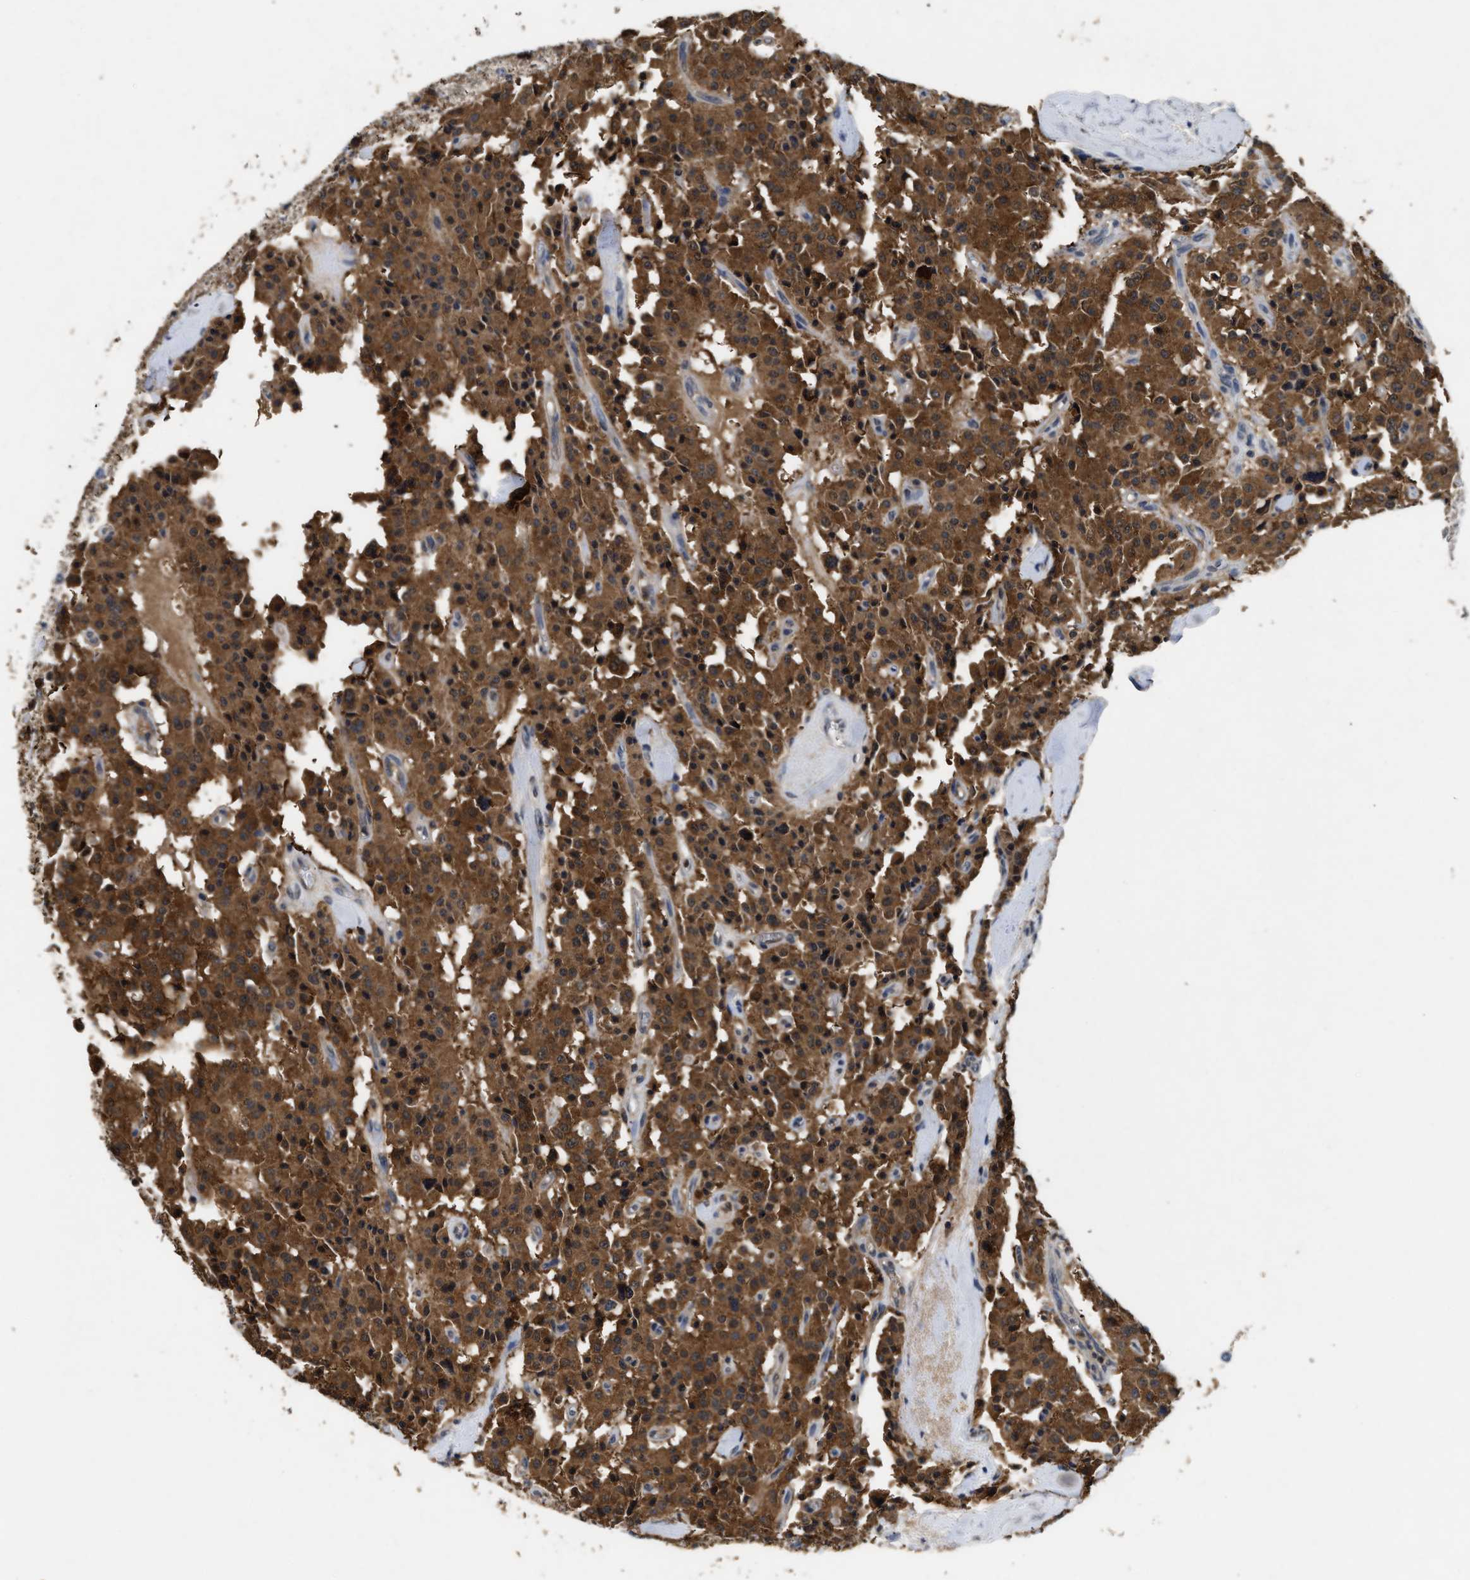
{"staining": {"intensity": "moderate", "quantity": ">75%", "location": "cytoplasmic/membranous"}, "tissue": "carcinoid", "cell_type": "Tumor cells", "image_type": "cancer", "snomed": [{"axis": "morphology", "description": "Carcinoid, malignant, NOS"}, {"axis": "topography", "description": "Lung"}], "caption": "Protein staining by IHC reveals moderate cytoplasmic/membranous positivity in about >75% of tumor cells in carcinoid. The protein of interest is shown in brown color, while the nuclei are stained blue.", "gene": "ACAT2", "patient": {"sex": "male", "age": 30}}